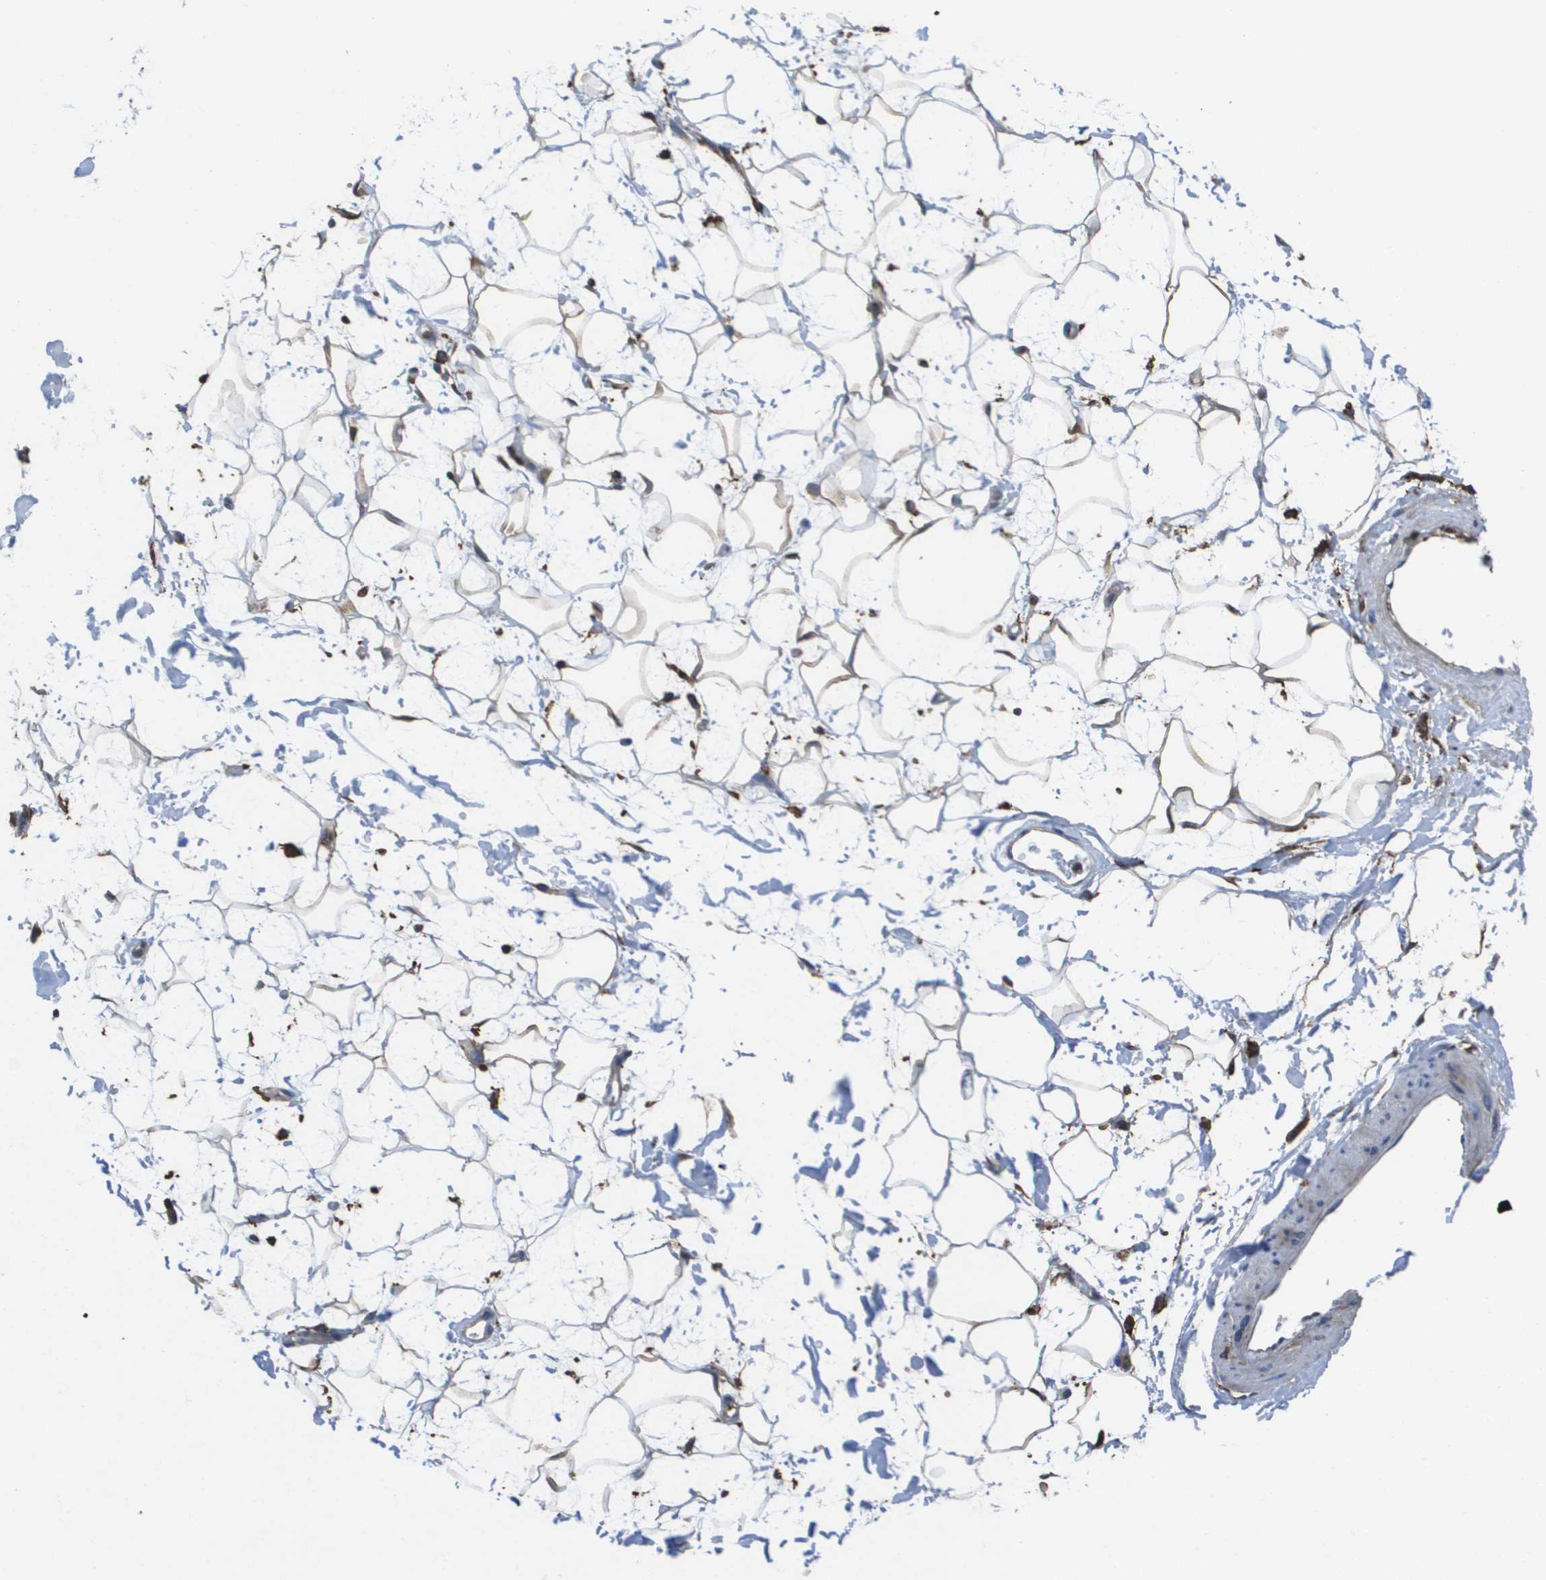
{"staining": {"intensity": "moderate", "quantity": "25%-75%", "location": "cytoplasmic/membranous"}, "tissue": "adipose tissue", "cell_type": "Adipocytes", "image_type": "normal", "snomed": [{"axis": "morphology", "description": "Normal tissue, NOS"}, {"axis": "topography", "description": "Soft tissue"}], "caption": "IHC histopathology image of benign adipose tissue: human adipose tissue stained using IHC demonstrates medium levels of moderate protein expression localized specifically in the cytoplasmic/membranous of adipocytes, appearing as a cytoplasmic/membranous brown color.", "gene": "PASK", "patient": {"sex": "male", "age": 72}}